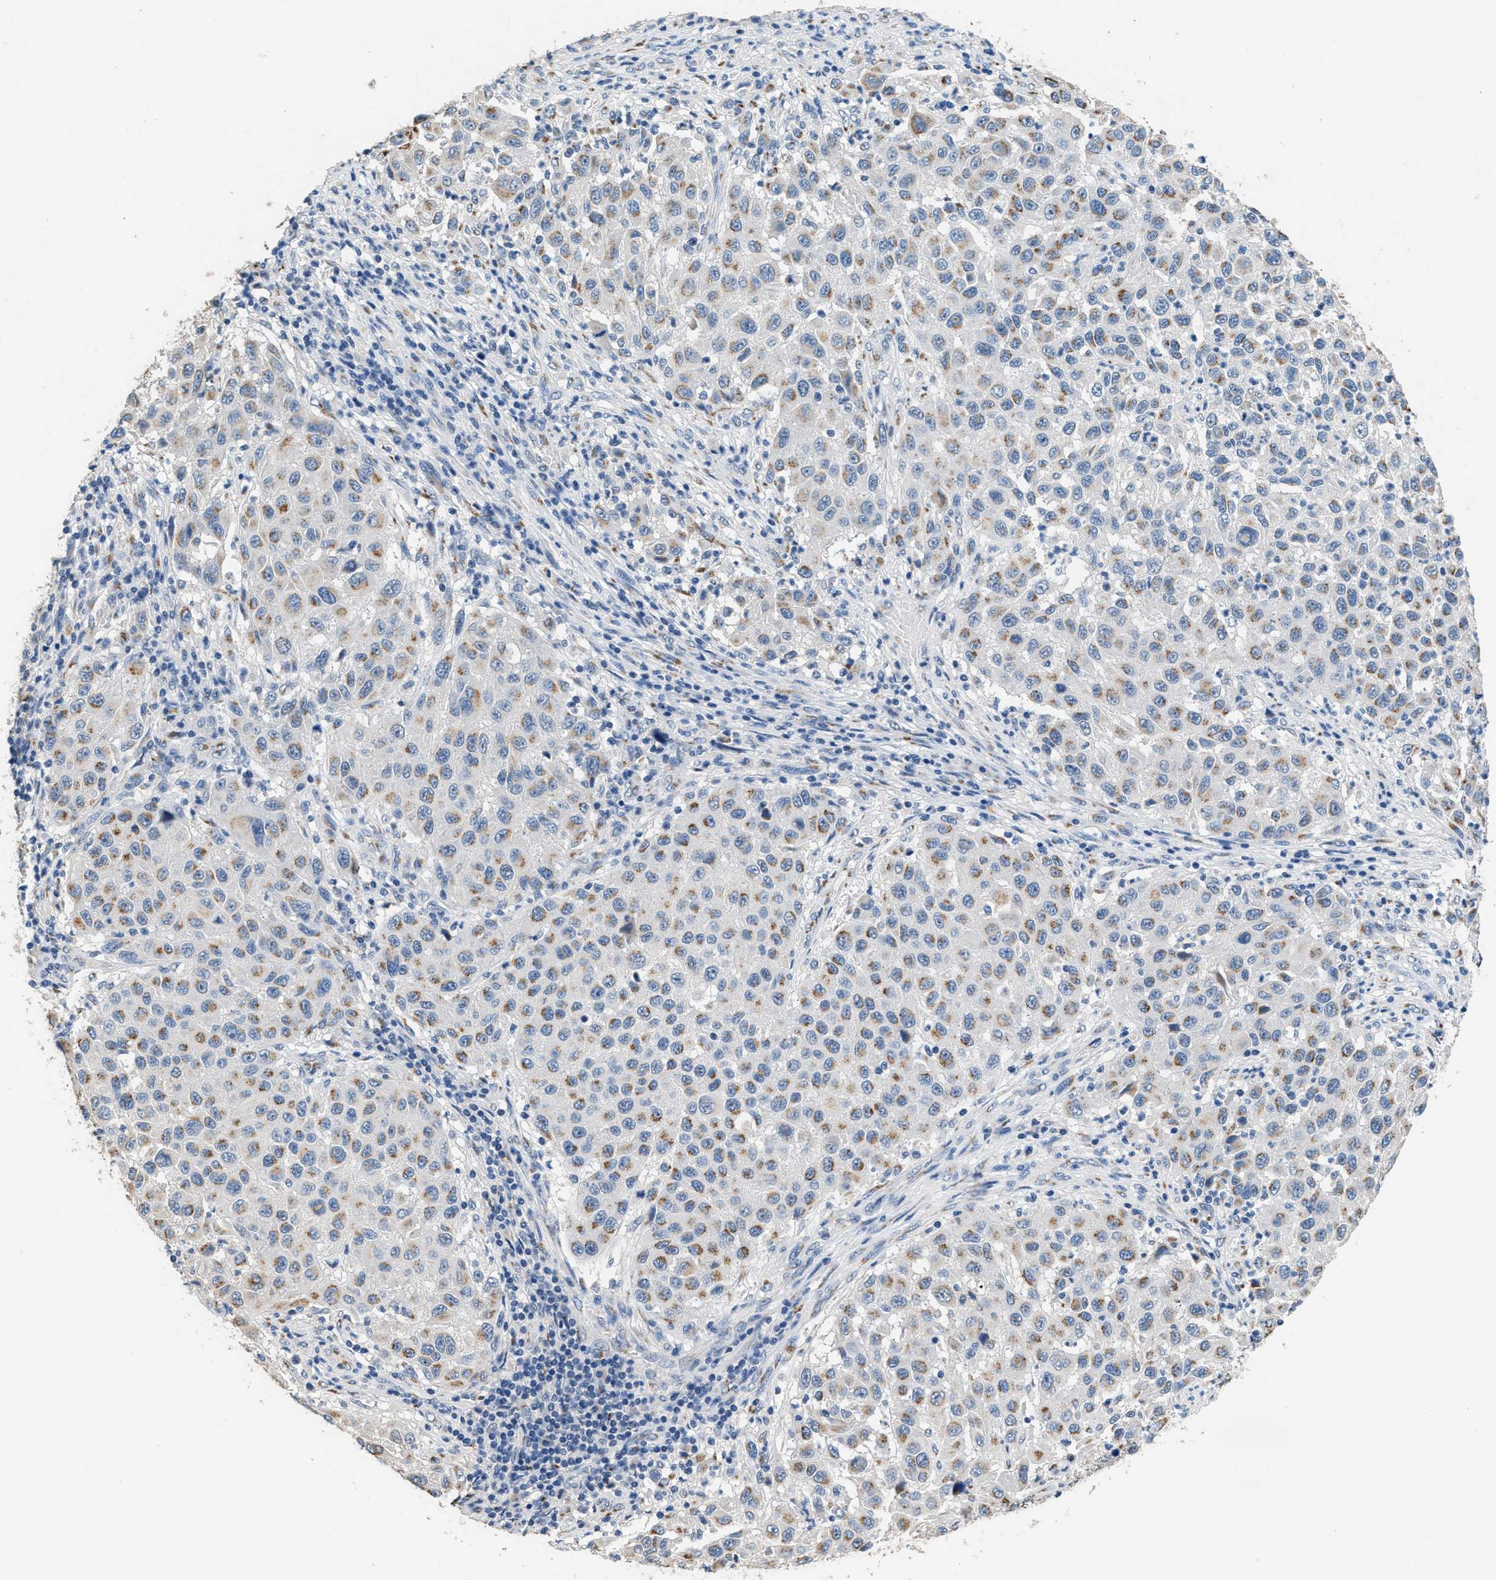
{"staining": {"intensity": "moderate", "quantity": ">75%", "location": "cytoplasmic/membranous"}, "tissue": "melanoma", "cell_type": "Tumor cells", "image_type": "cancer", "snomed": [{"axis": "morphology", "description": "Malignant melanoma, Metastatic site"}, {"axis": "topography", "description": "Lymph node"}], "caption": "Immunohistochemical staining of malignant melanoma (metastatic site) reveals medium levels of moderate cytoplasmic/membranous staining in approximately >75% of tumor cells.", "gene": "GOLM1", "patient": {"sex": "male", "age": 61}}